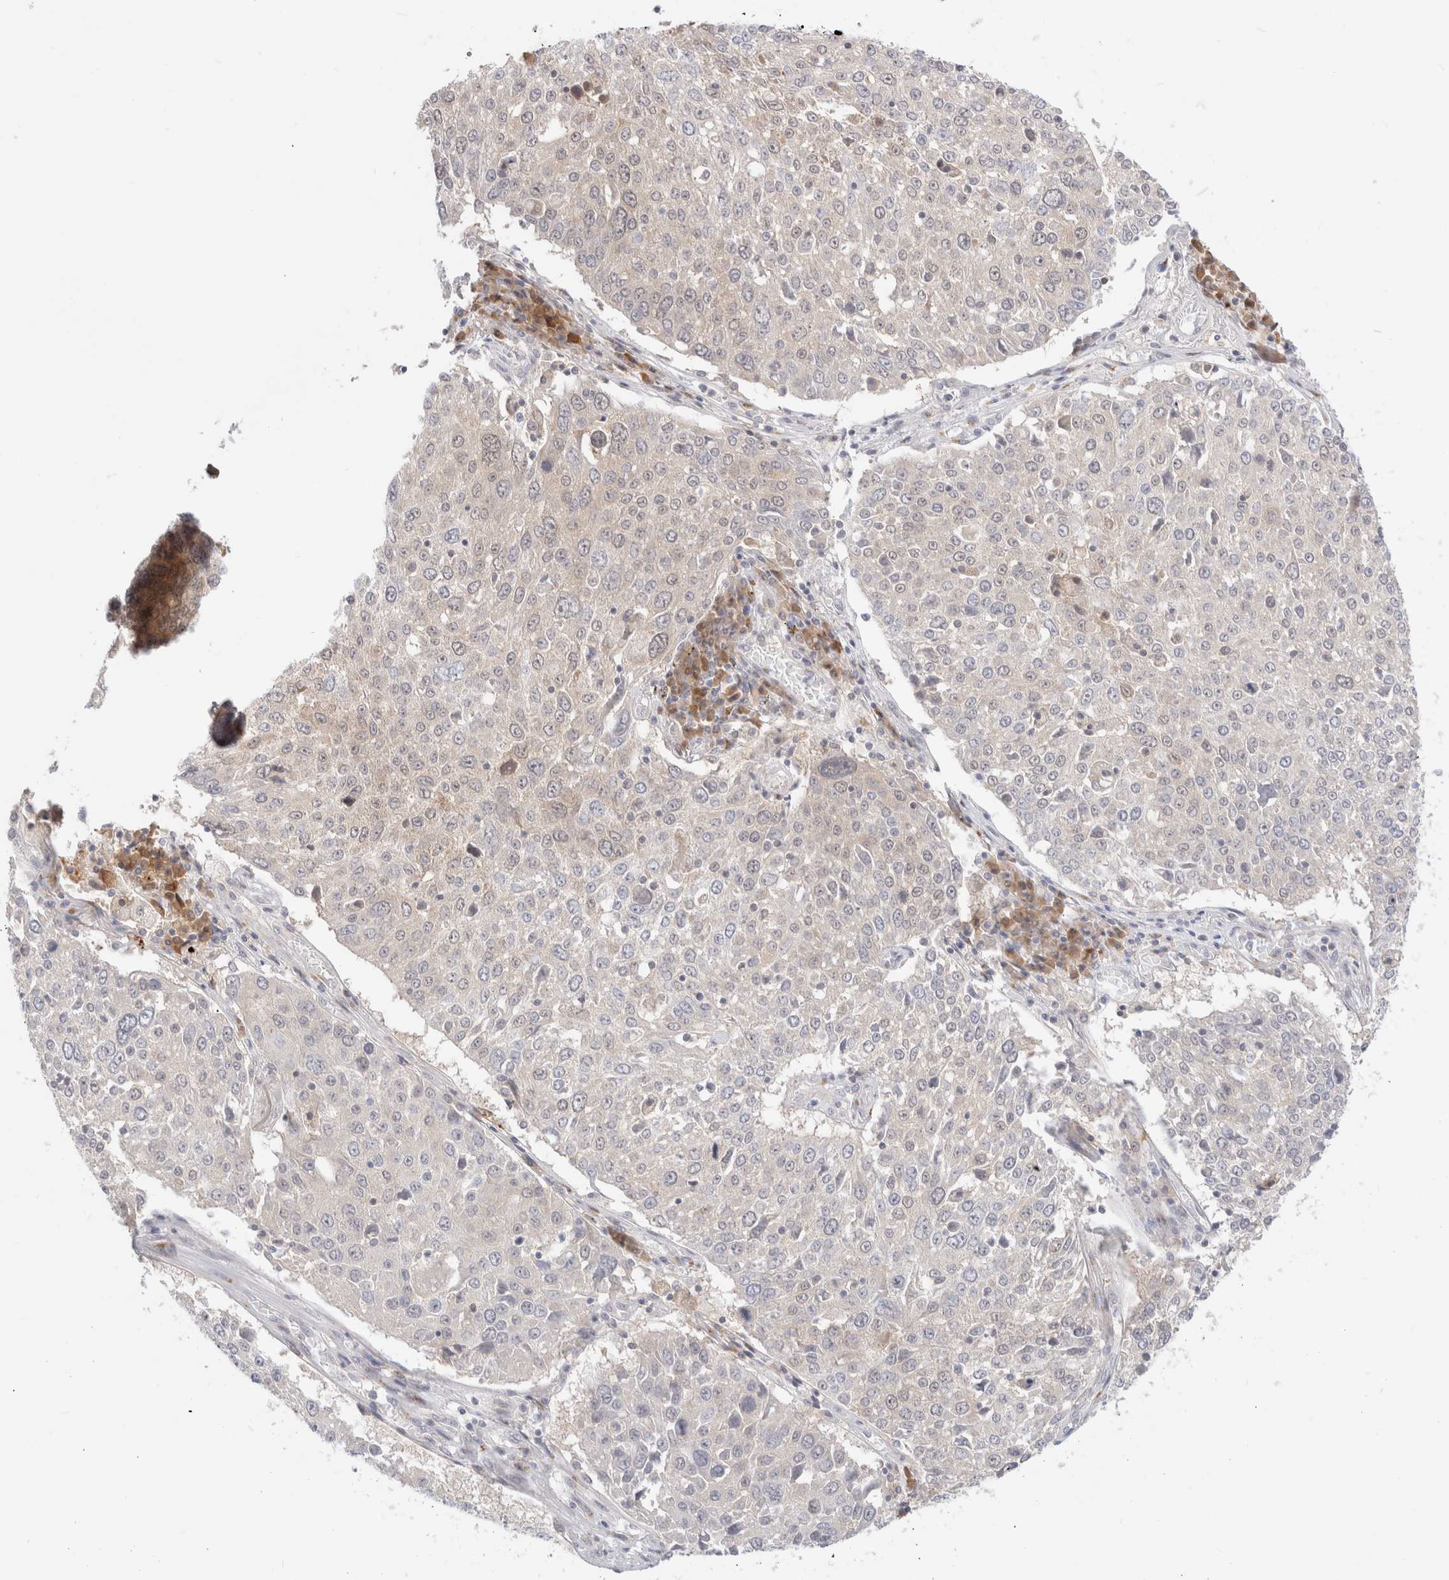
{"staining": {"intensity": "negative", "quantity": "none", "location": "none"}, "tissue": "lung cancer", "cell_type": "Tumor cells", "image_type": "cancer", "snomed": [{"axis": "morphology", "description": "Squamous cell carcinoma, NOS"}, {"axis": "topography", "description": "Lung"}], "caption": "Lung cancer was stained to show a protein in brown. There is no significant expression in tumor cells. (DAB (3,3'-diaminobenzidine) IHC, high magnification).", "gene": "EFCAB13", "patient": {"sex": "male", "age": 65}}